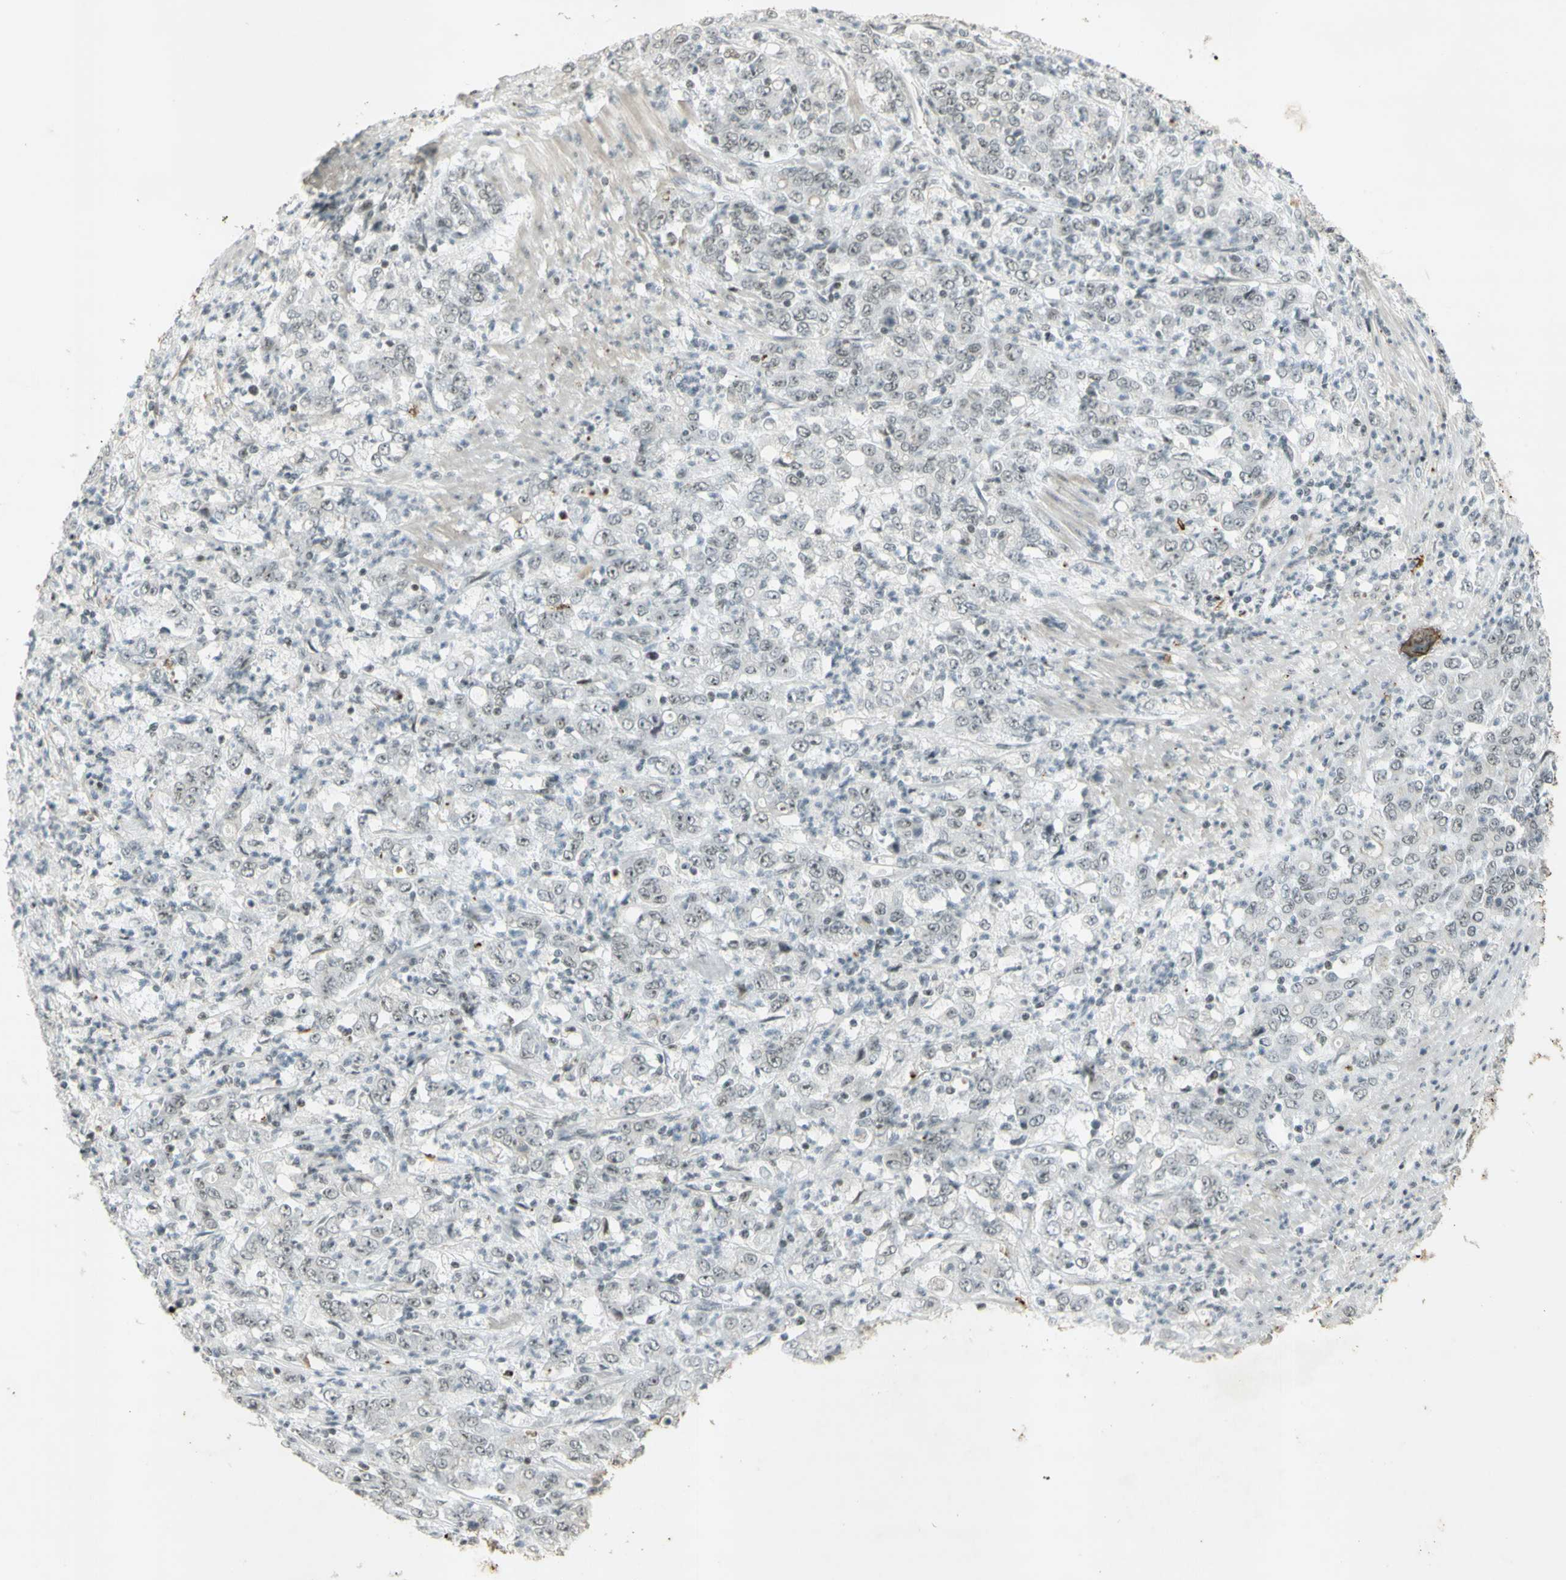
{"staining": {"intensity": "moderate", "quantity": "<25%", "location": "nuclear"}, "tissue": "stomach cancer", "cell_type": "Tumor cells", "image_type": "cancer", "snomed": [{"axis": "morphology", "description": "Adenocarcinoma, NOS"}, {"axis": "topography", "description": "Stomach, lower"}], "caption": "A micrograph of adenocarcinoma (stomach) stained for a protein reveals moderate nuclear brown staining in tumor cells.", "gene": "IRF1", "patient": {"sex": "female", "age": 71}}